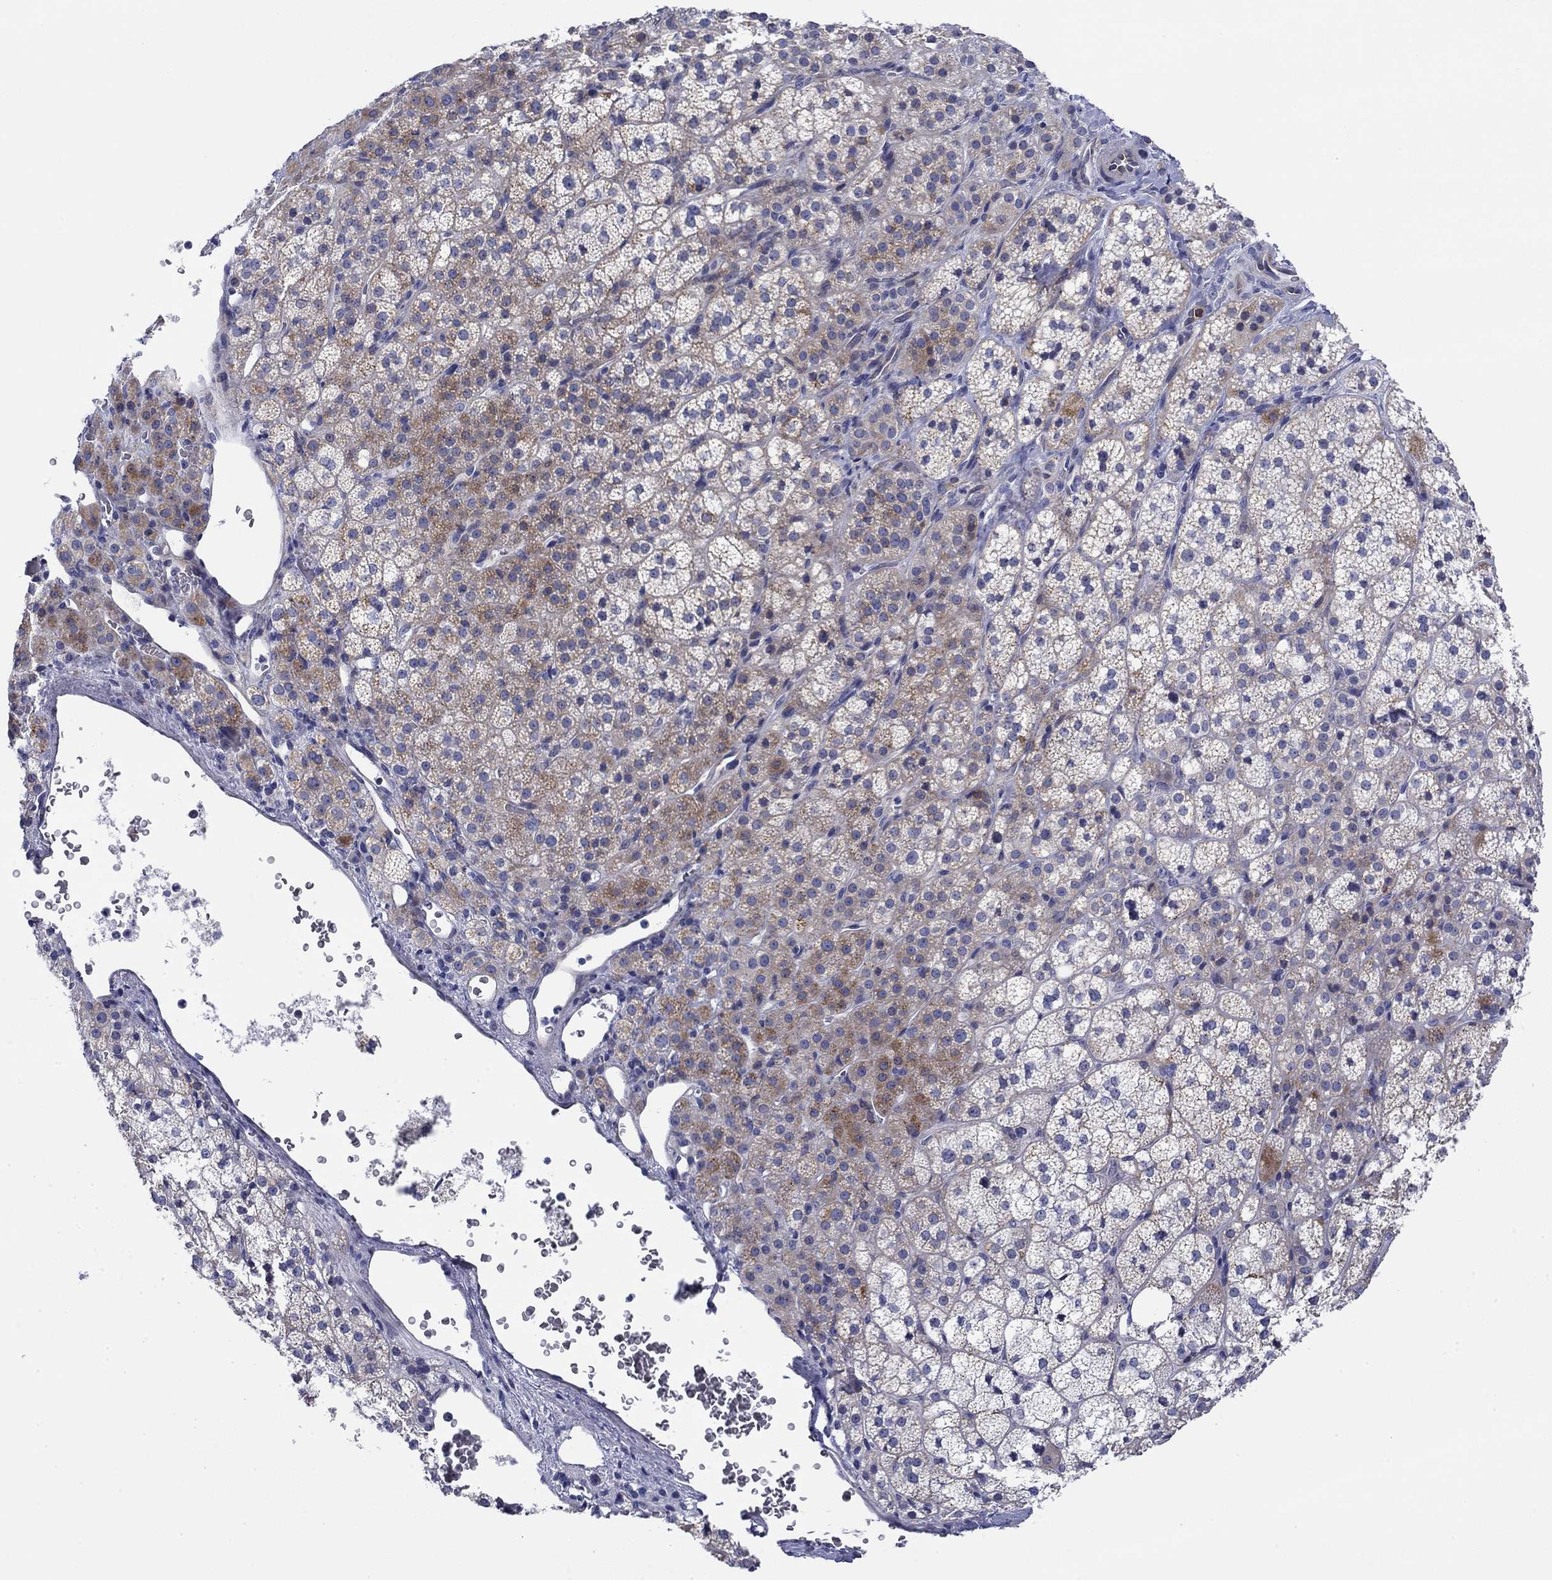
{"staining": {"intensity": "moderate", "quantity": "<25%", "location": "cytoplasmic/membranous"}, "tissue": "adrenal gland", "cell_type": "Glandular cells", "image_type": "normal", "snomed": [{"axis": "morphology", "description": "Normal tissue, NOS"}, {"axis": "topography", "description": "Adrenal gland"}], "caption": "Immunohistochemical staining of normal adrenal gland demonstrates <25% levels of moderate cytoplasmic/membranous protein positivity in approximately <25% of glandular cells.", "gene": "SVEP1", "patient": {"sex": "female", "age": 60}}